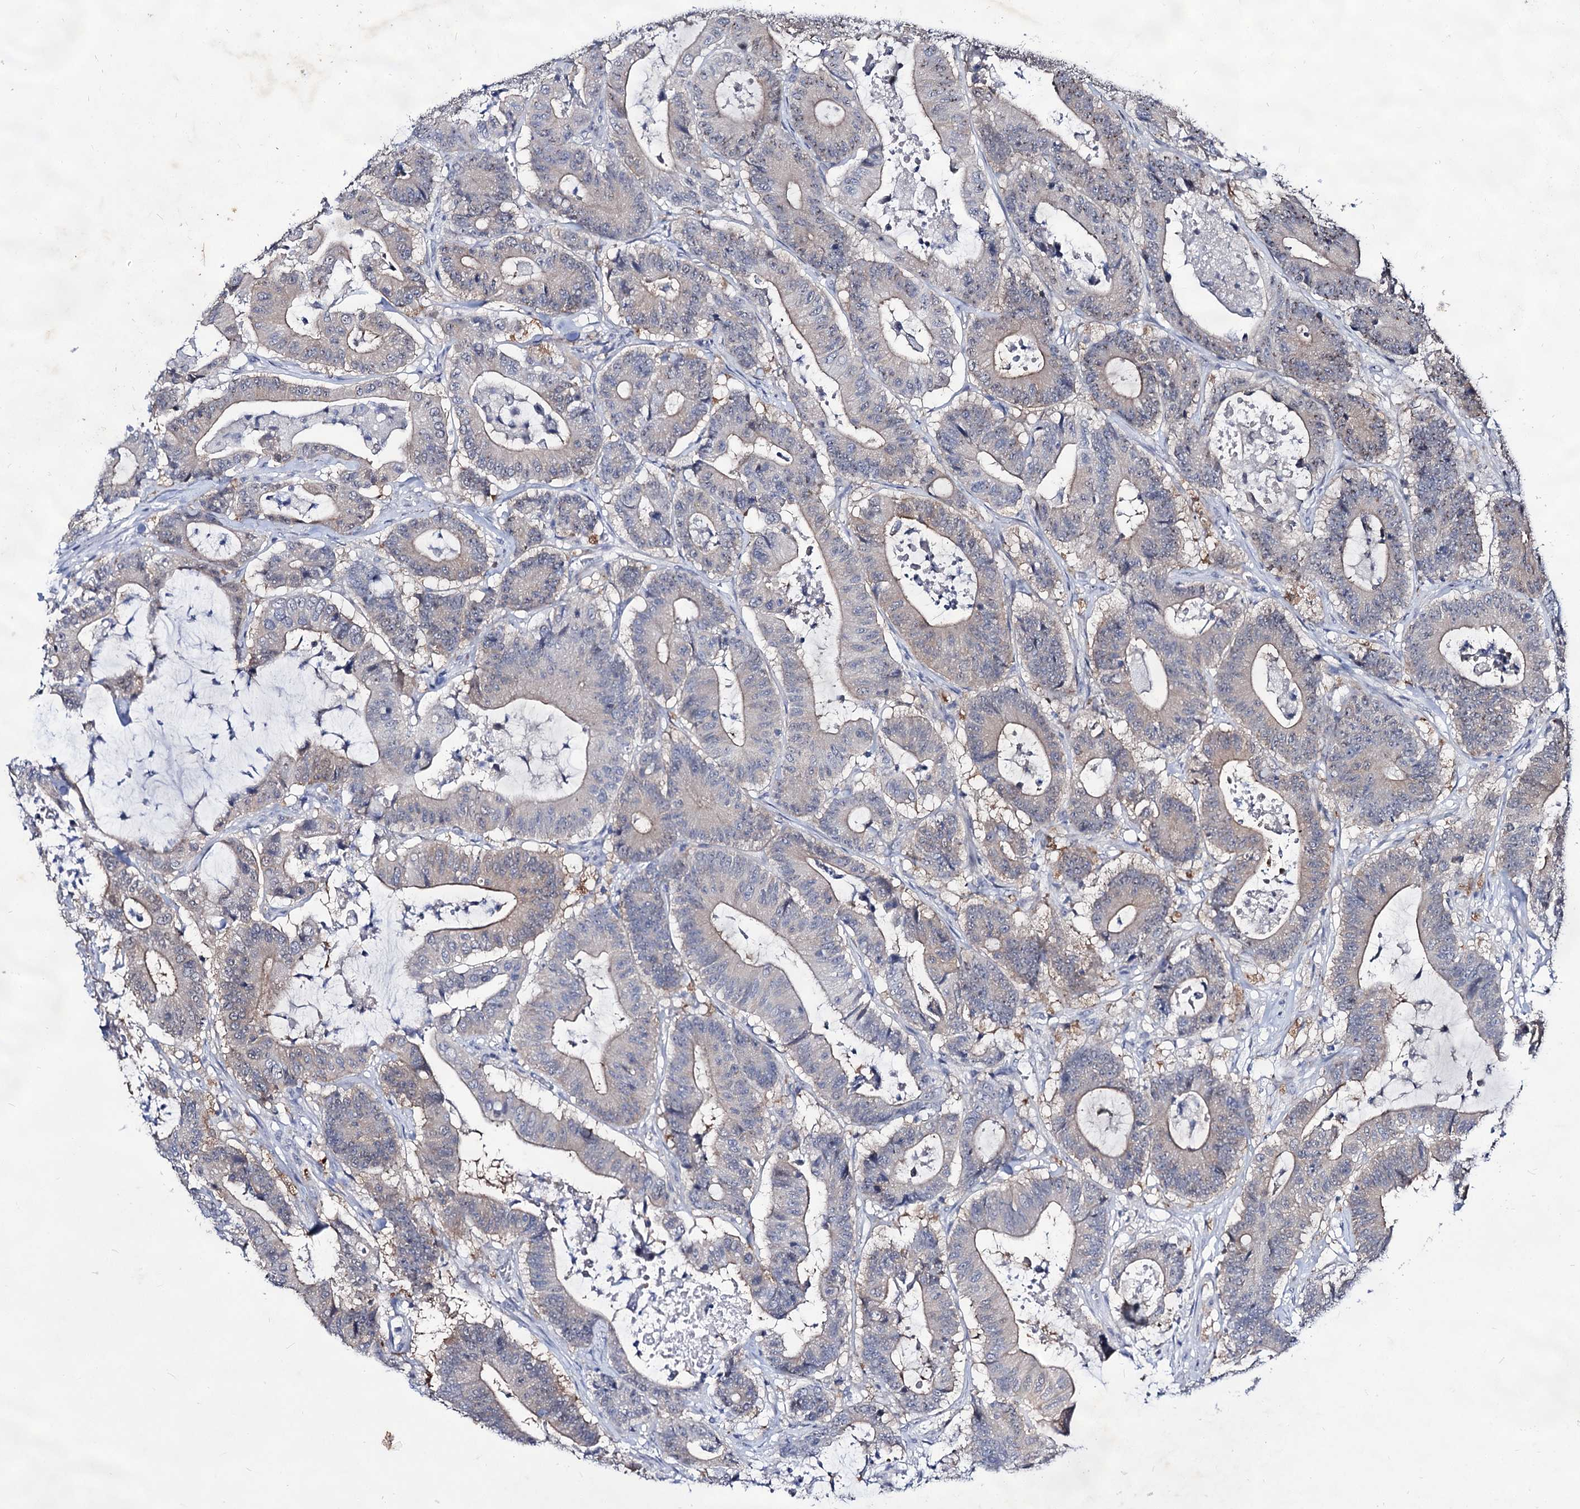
{"staining": {"intensity": "weak", "quantity": "<25%", "location": "cytoplasmic/membranous"}, "tissue": "colorectal cancer", "cell_type": "Tumor cells", "image_type": "cancer", "snomed": [{"axis": "morphology", "description": "Adenocarcinoma, NOS"}, {"axis": "topography", "description": "Colon"}], "caption": "Immunohistochemistry (IHC) micrograph of colorectal cancer stained for a protein (brown), which shows no positivity in tumor cells. The staining is performed using DAB (3,3'-diaminobenzidine) brown chromogen with nuclei counter-stained in using hematoxylin.", "gene": "ARFIP2", "patient": {"sex": "female", "age": 84}}